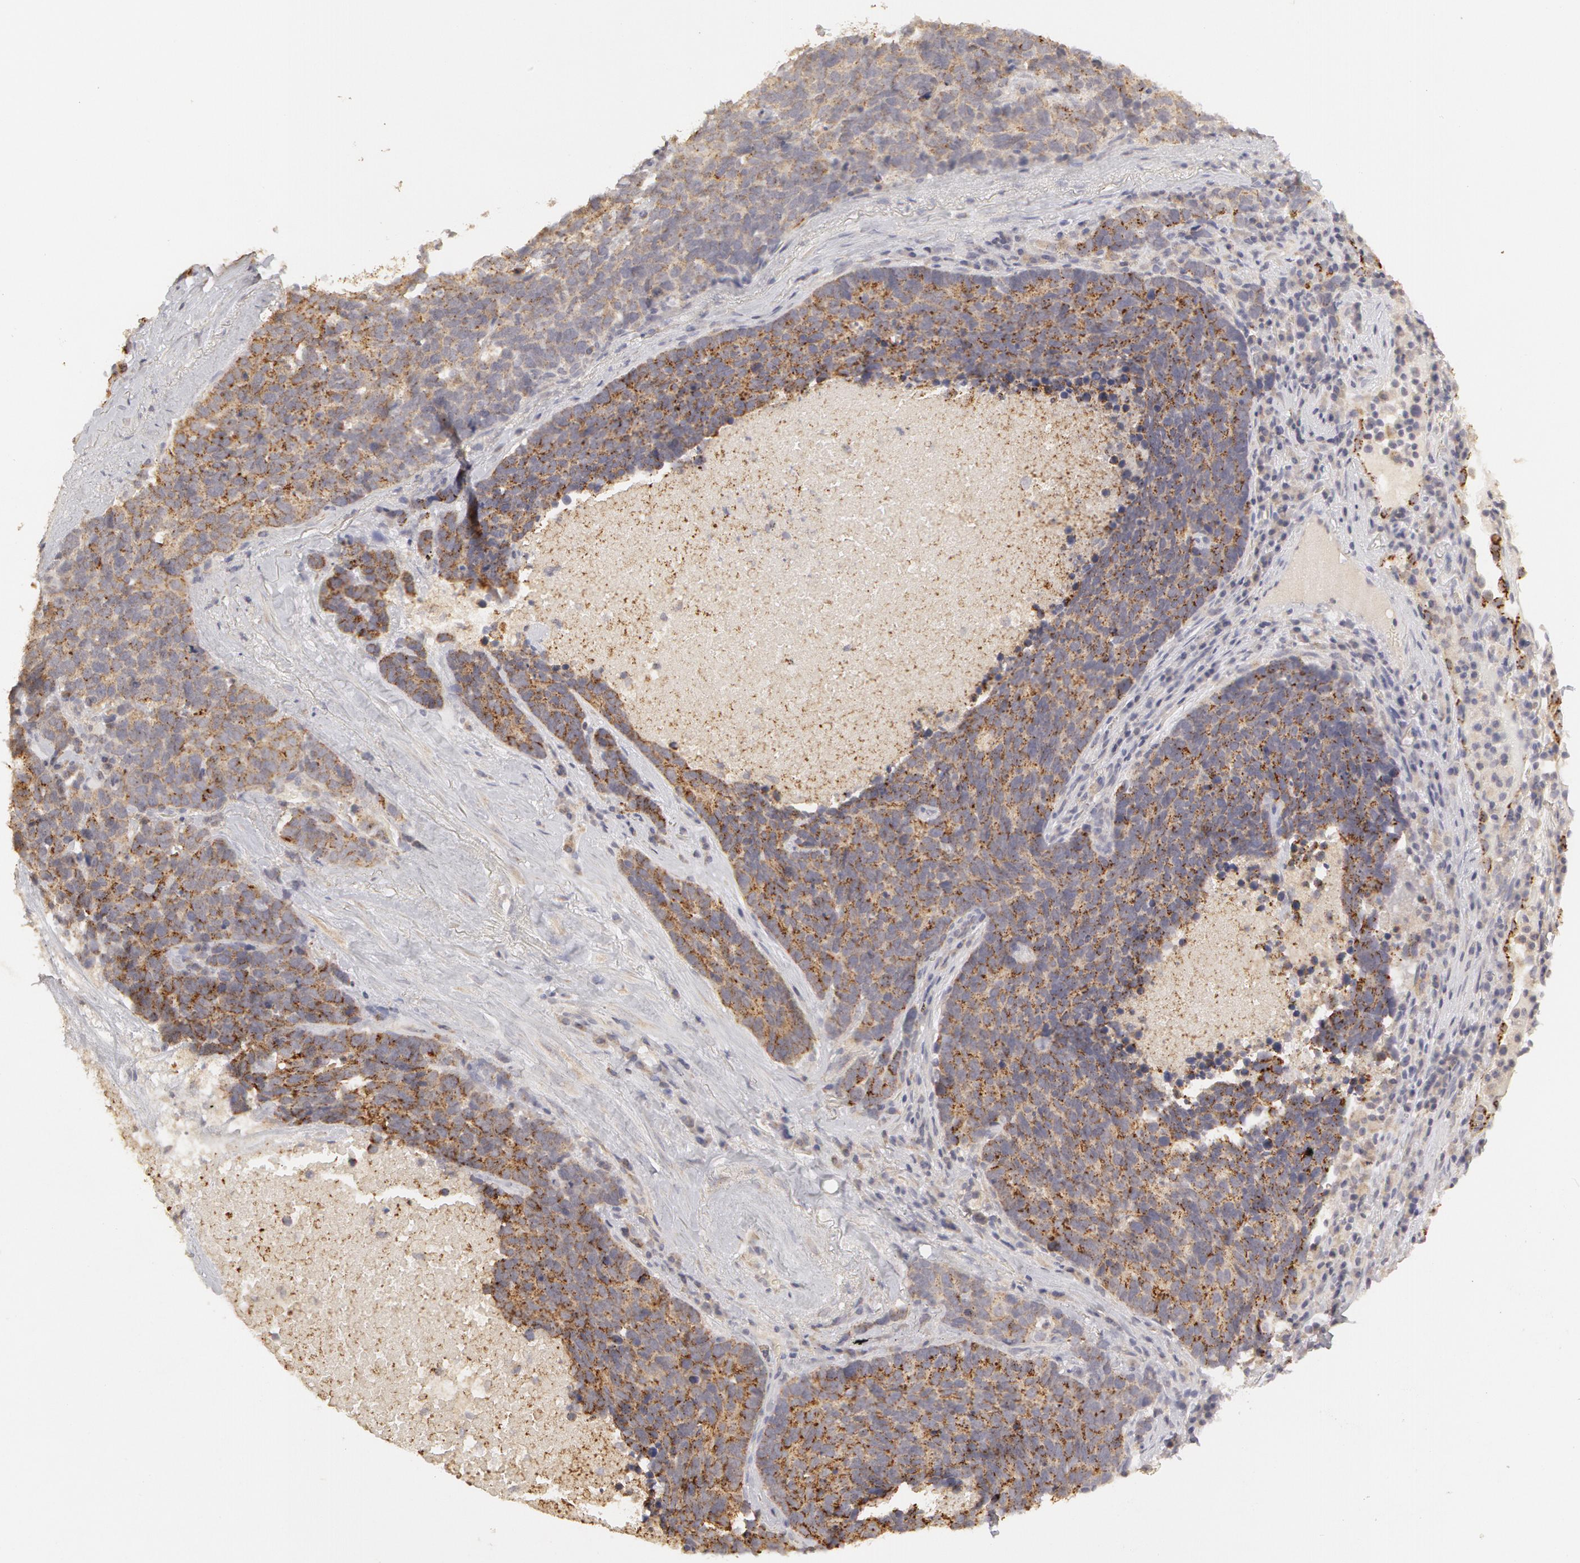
{"staining": {"intensity": "moderate", "quantity": "<25%", "location": "cytoplasmic/membranous"}, "tissue": "lung cancer", "cell_type": "Tumor cells", "image_type": "cancer", "snomed": [{"axis": "morphology", "description": "Neoplasm, malignant, NOS"}, {"axis": "topography", "description": "Lung"}], "caption": "Immunohistochemical staining of human lung cancer displays low levels of moderate cytoplasmic/membranous positivity in approximately <25% of tumor cells. (DAB IHC with brightfield microscopy, high magnification).", "gene": "ADPRH", "patient": {"sex": "female", "age": 75}}